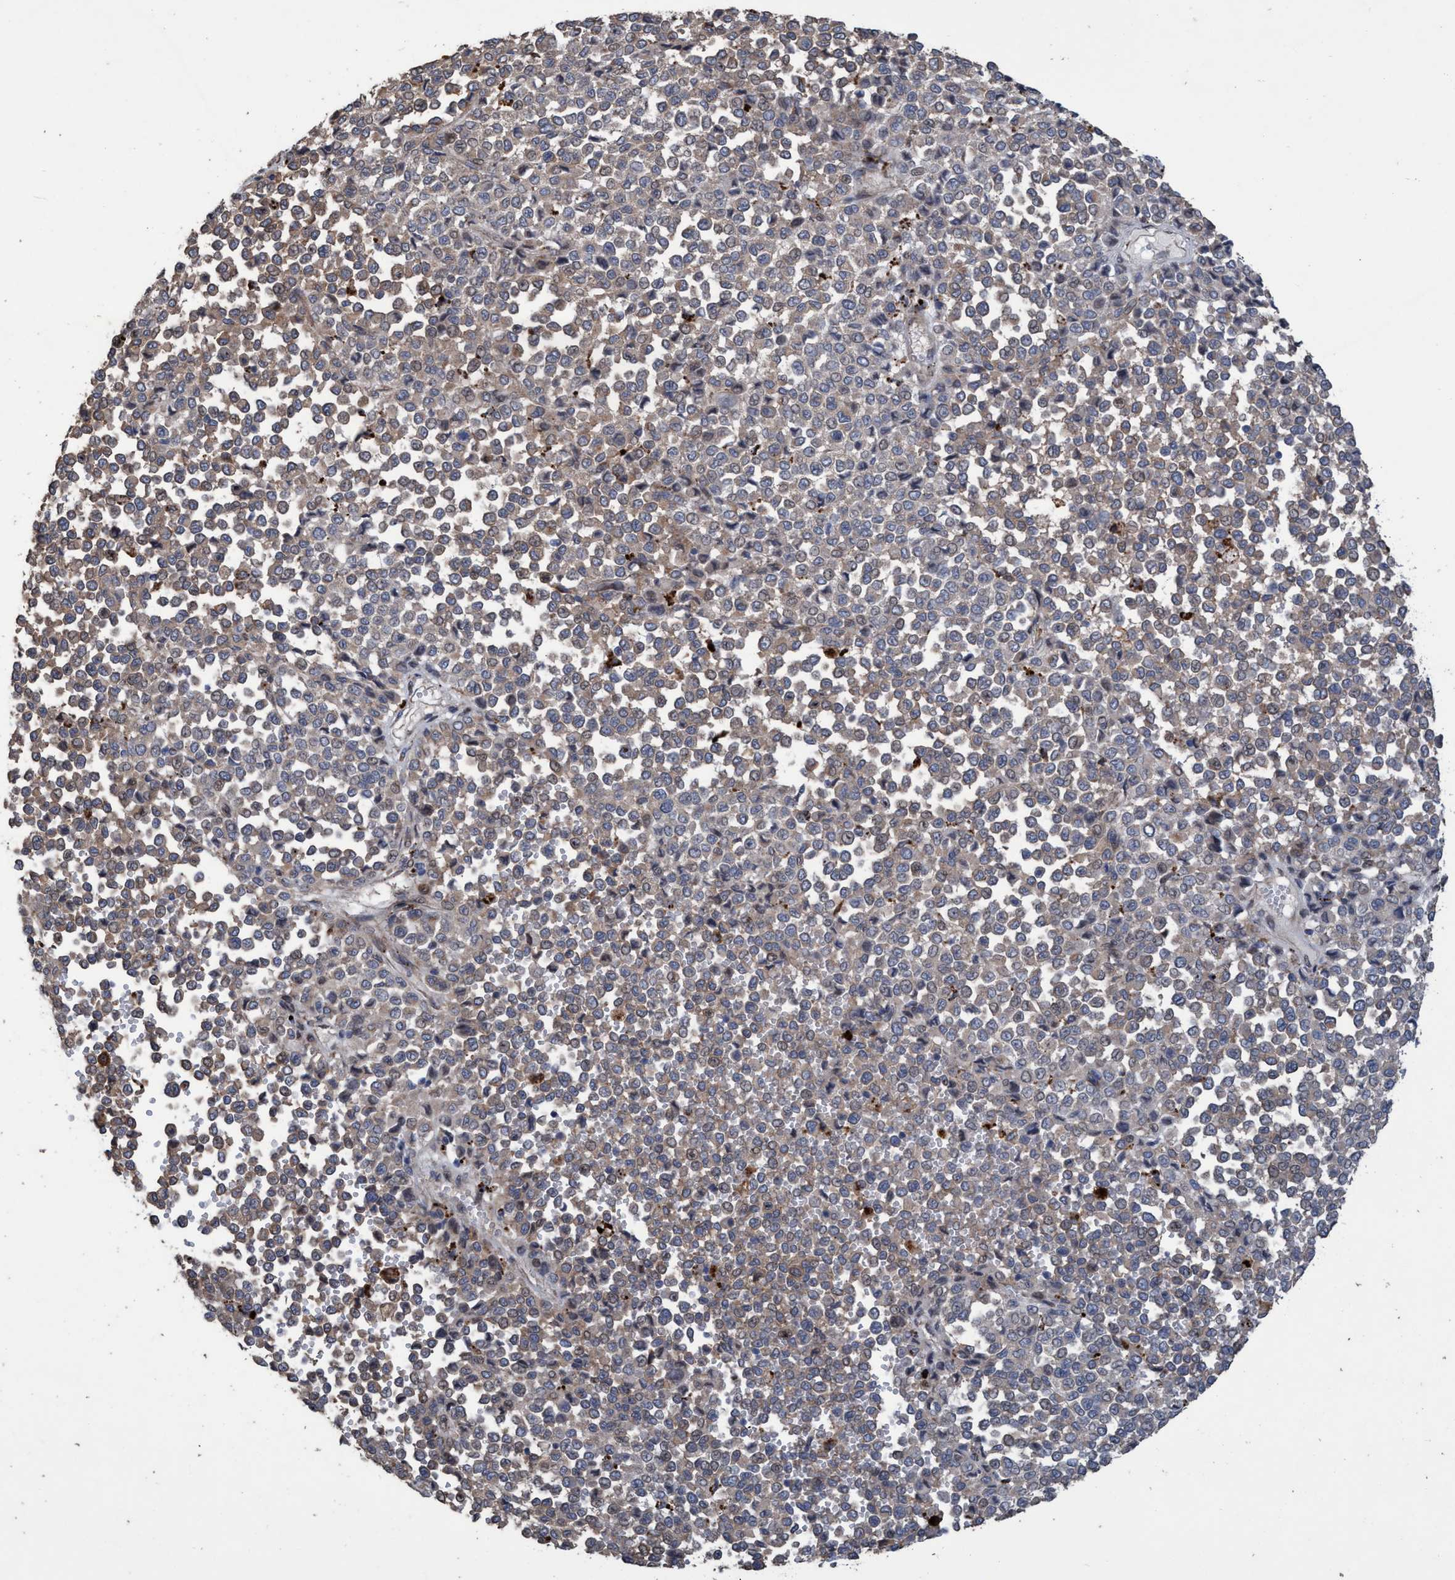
{"staining": {"intensity": "weak", "quantity": "25%-75%", "location": "cytoplasmic/membranous"}, "tissue": "melanoma", "cell_type": "Tumor cells", "image_type": "cancer", "snomed": [{"axis": "morphology", "description": "Malignant melanoma, Metastatic site"}, {"axis": "topography", "description": "Pancreas"}], "caption": "A brown stain labels weak cytoplasmic/membranous staining of a protein in melanoma tumor cells.", "gene": "BBS9", "patient": {"sex": "female", "age": 30}}